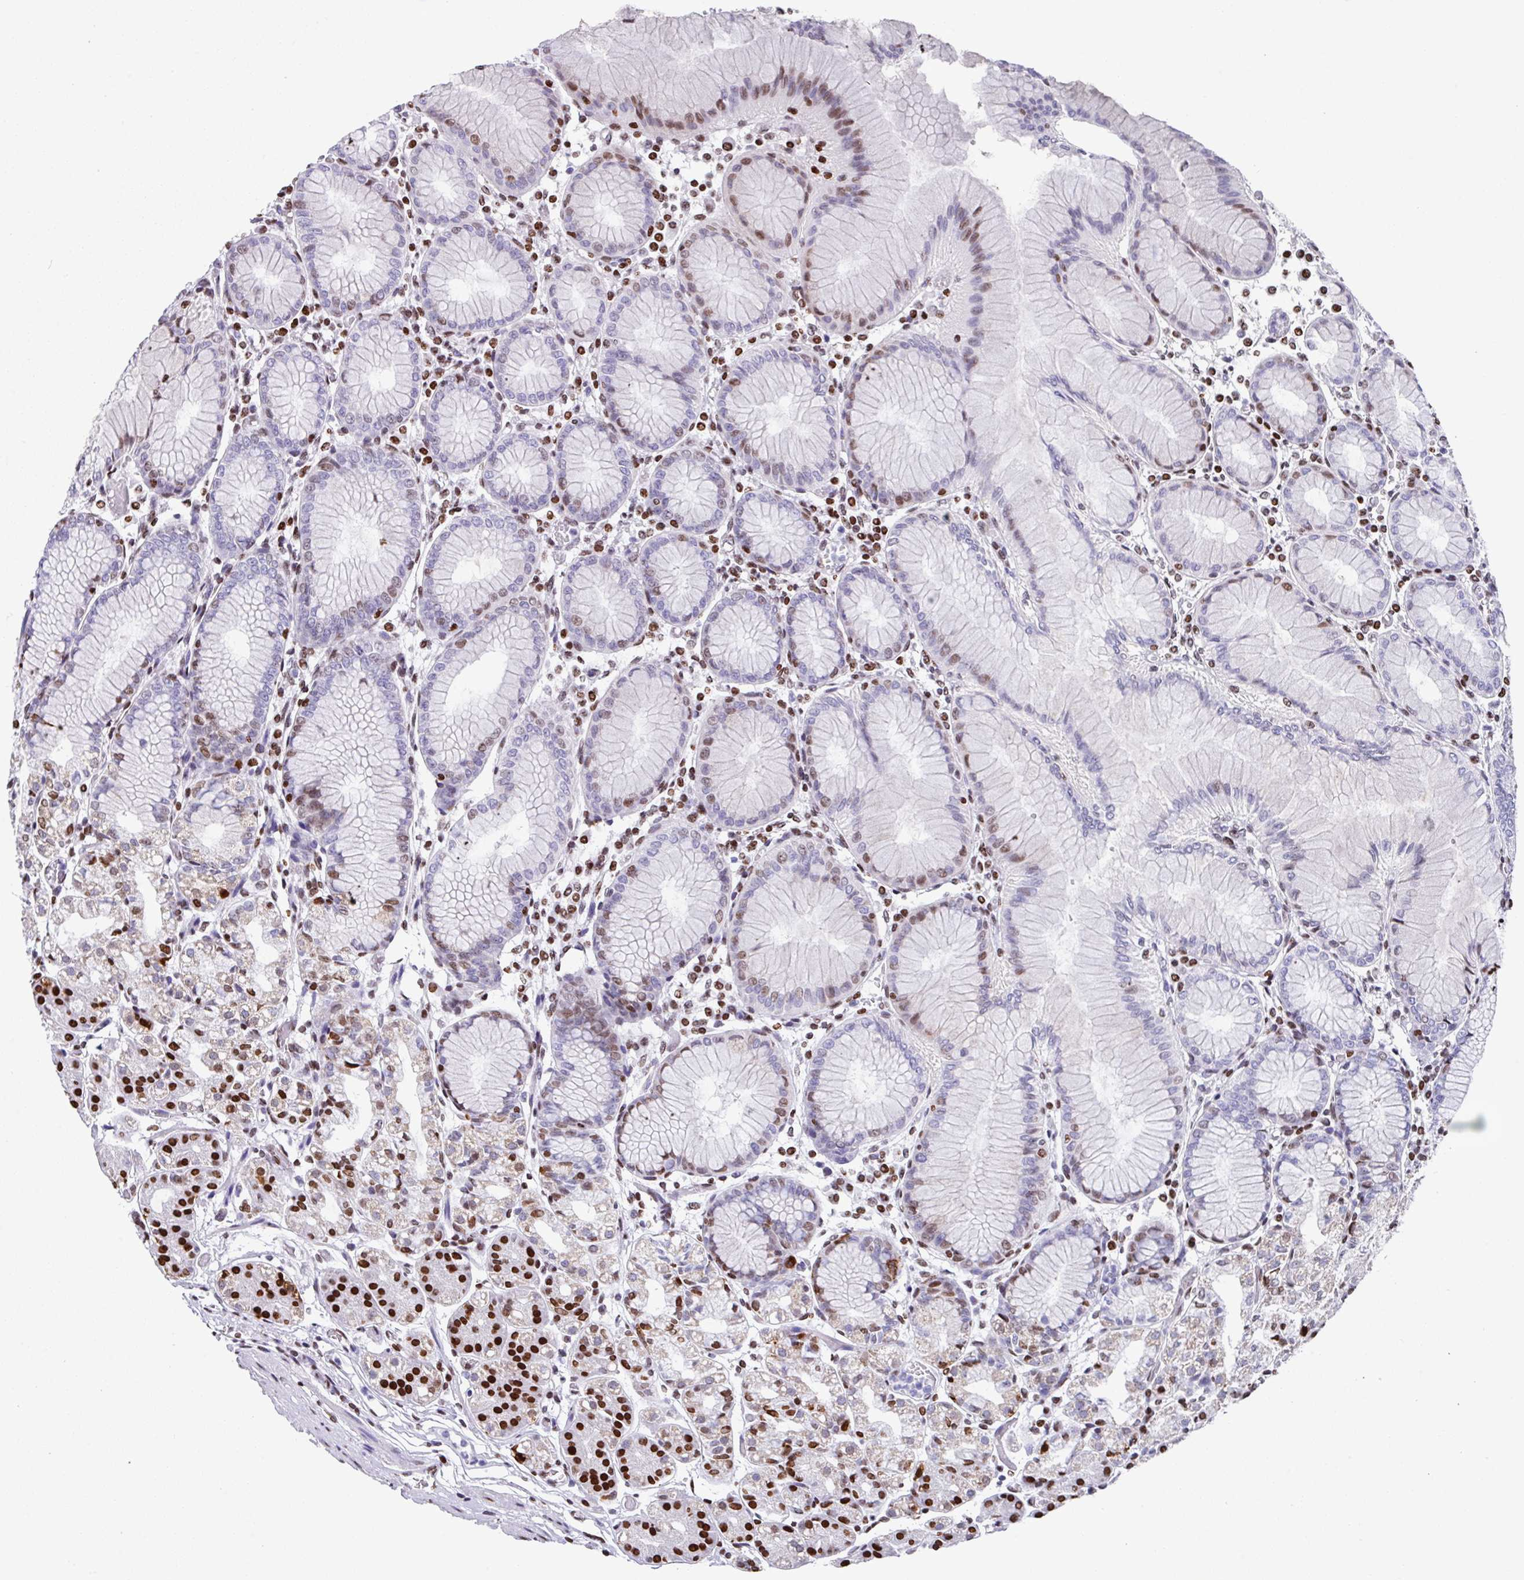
{"staining": {"intensity": "strong", "quantity": "25%-75%", "location": "cytoplasmic/membranous,nuclear"}, "tissue": "stomach", "cell_type": "Glandular cells", "image_type": "normal", "snomed": [{"axis": "morphology", "description": "Normal tissue, NOS"}, {"axis": "topography", "description": "Stomach"}], "caption": "Glandular cells exhibit high levels of strong cytoplasmic/membranous,nuclear staining in about 25%-75% of cells in benign stomach. (DAB (3,3'-diaminobenzidine) IHC, brown staining for protein, blue staining for nuclei).", "gene": "TCF3", "patient": {"sex": "female", "age": 57}}